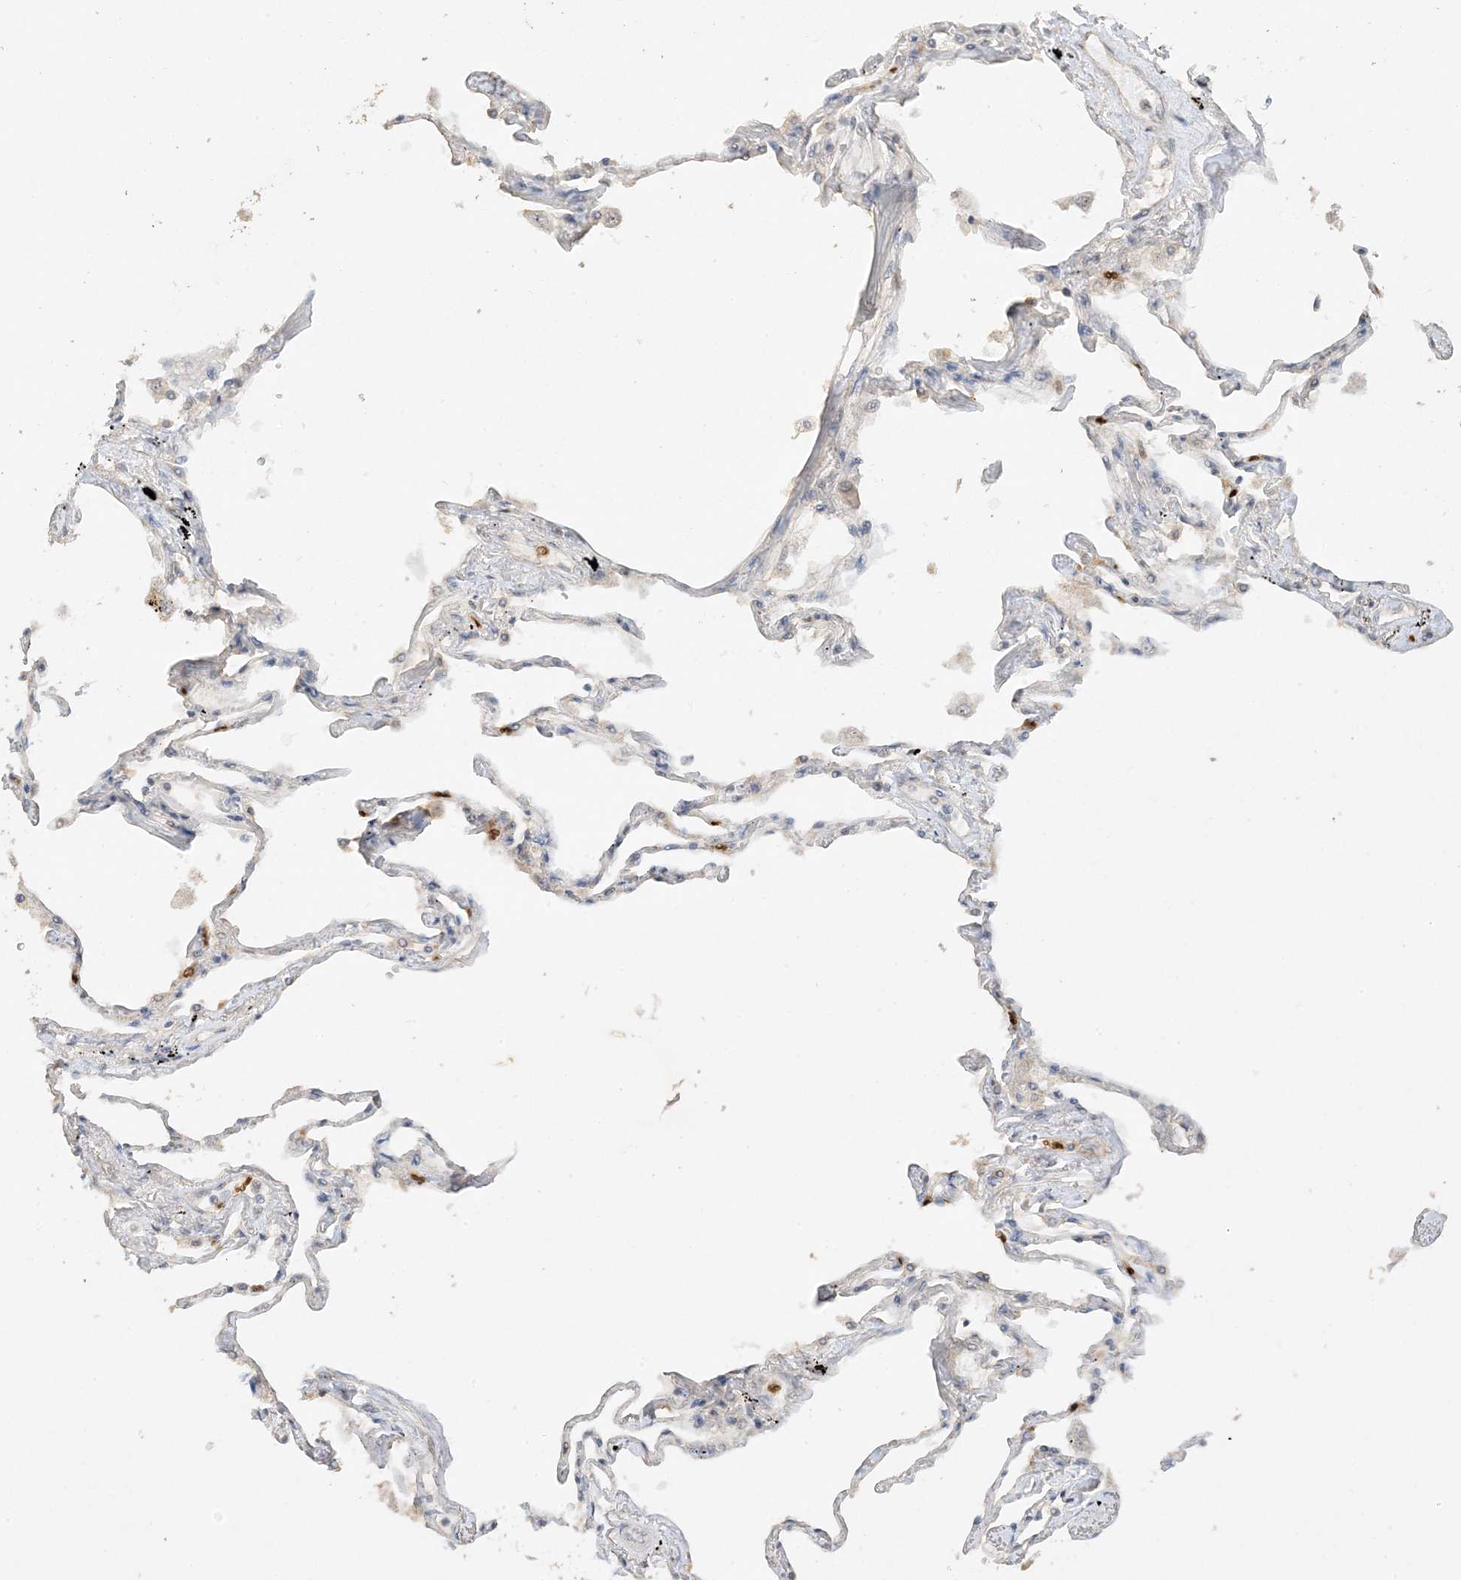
{"staining": {"intensity": "moderate", "quantity": "<25%", "location": "cytoplasmic/membranous,nuclear"}, "tissue": "lung", "cell_type": "Alveolar cells", "image_type": "normal", "snomed": [{"axis": "morphology", "description": "Normal tissue, NOS"}, {"axis": "topography", "description": "Lung"}], "caption": "Normal lung reveals moderate cytoplasmic/membranous,nuclear expression in approximately <25% of alveolar cells.", "gene": "DDX18", "patient": {"sex": "female", "age": 67}}